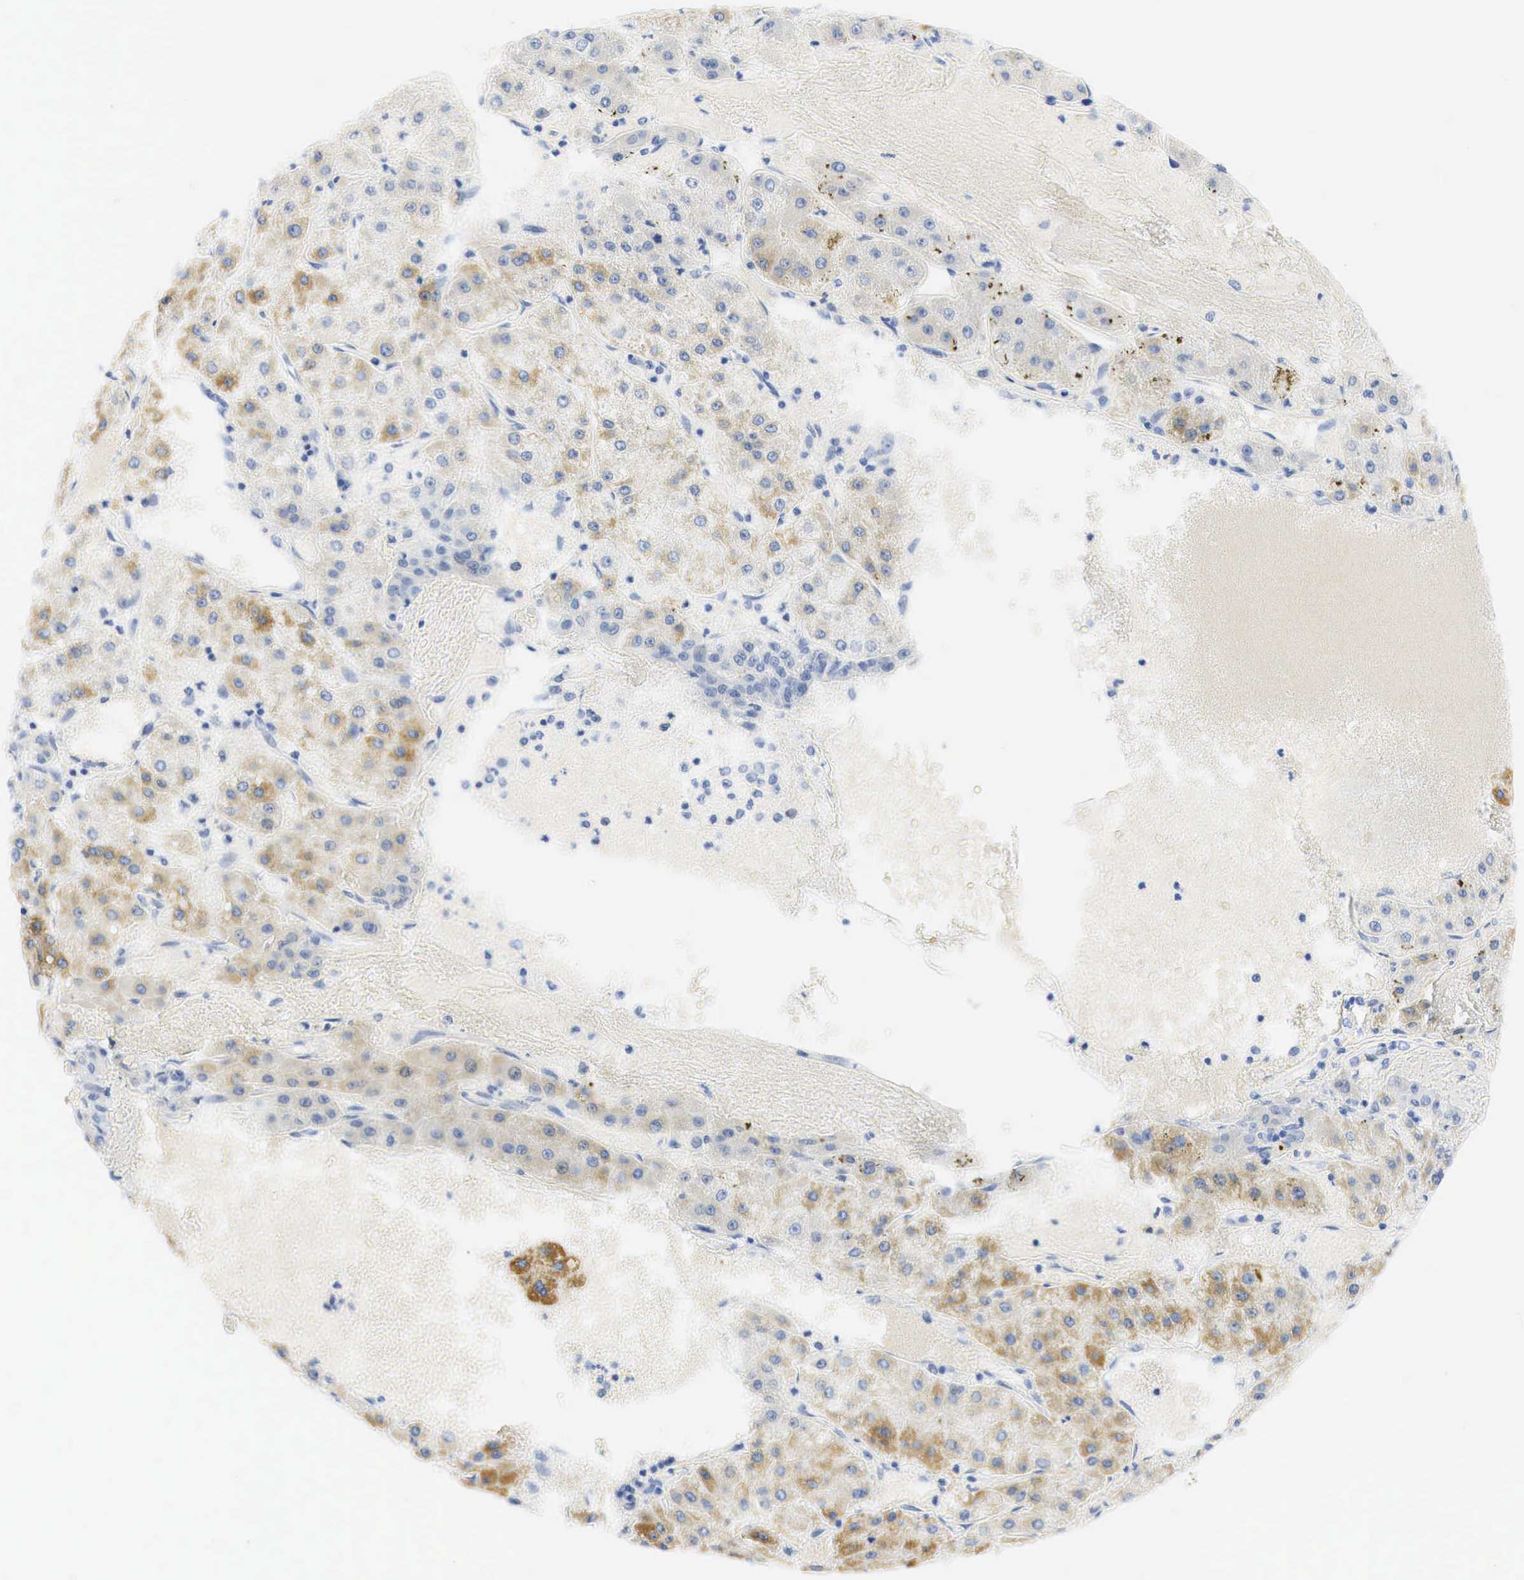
{"staining": {"intensity": "moderate", "quantity": "25%-75%", "location": "cytoplasmic/membranous"}, "tissue": "liver cancer", "cell_type": "Tumor cells", "image_type": "cancer", "snomed": [{"axis": "morphology", "description": "Carcinoma, Hepatocellular, NOS"}, {"axis": "topography", "description": "Liver"}], "caption": "Immunohistochemical staining of liver hepatocellular carcinoma exhibits moderate cytoplasmic/membranous protein expression in approximately 25%-75% of tumor cells.", "gene": "NKX2-1", "patient": {"sex": "female", "age": 52}}